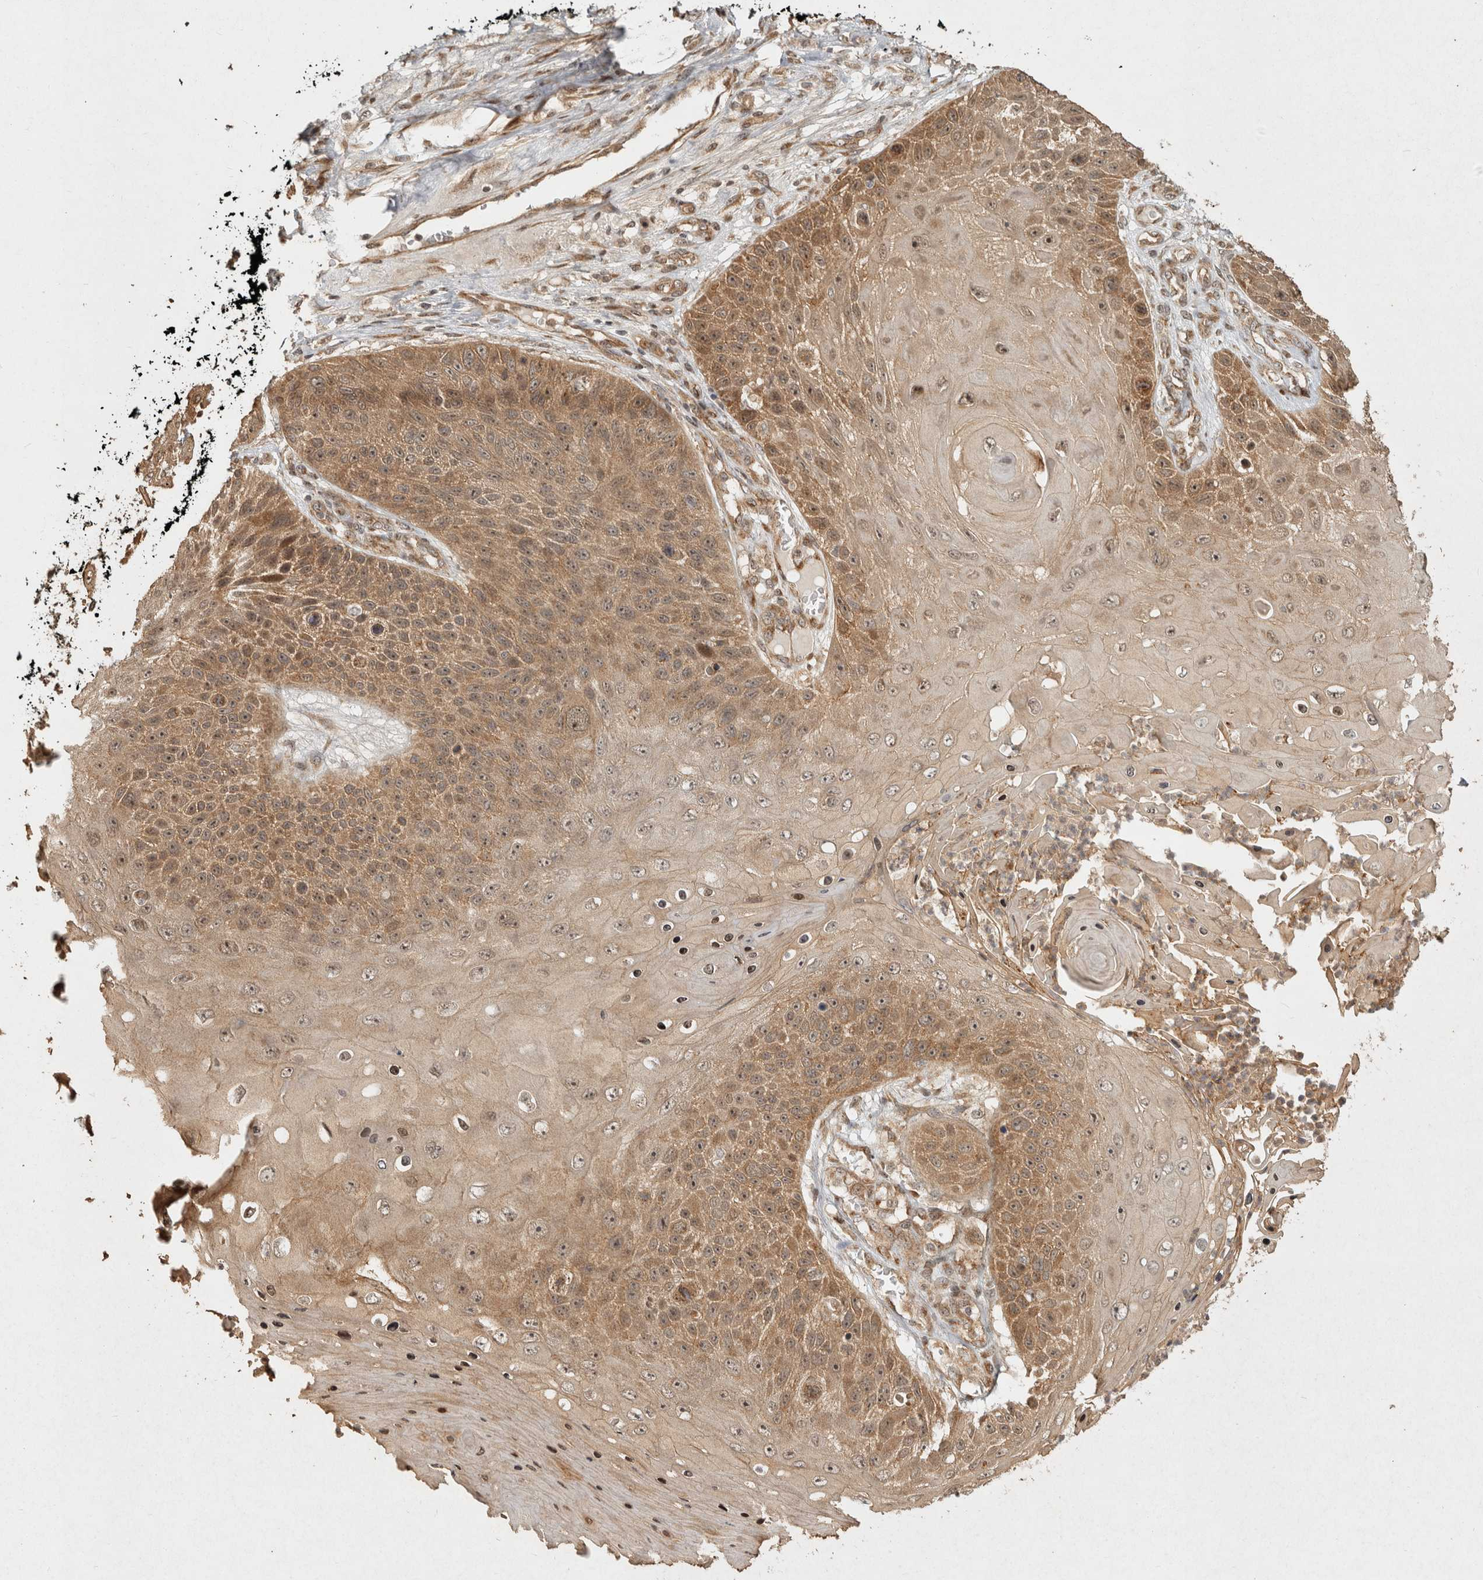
{"staining": {"intensity": "moderate", "quantity": ">75%", "location": "cytoplasmic/membranous,nuclear"}, "tissue": "skin cancer", "cell_type": "Tumor cells", "image_type": "cancer", "snomed": [{"axis": "morphology", "description": "Squamous cell carcinoma, NOS"}, {"axis": "topography", "description": "Skin"}], "caption": "Tumor cells display medium levels of moderate cytoplasmic/membranous and nuclear expression in approximately >75% of cells in skin squamous cell carcinoma.", "gene": "CAMSAP2", "patient": {"sex": "female", "age": 88}}